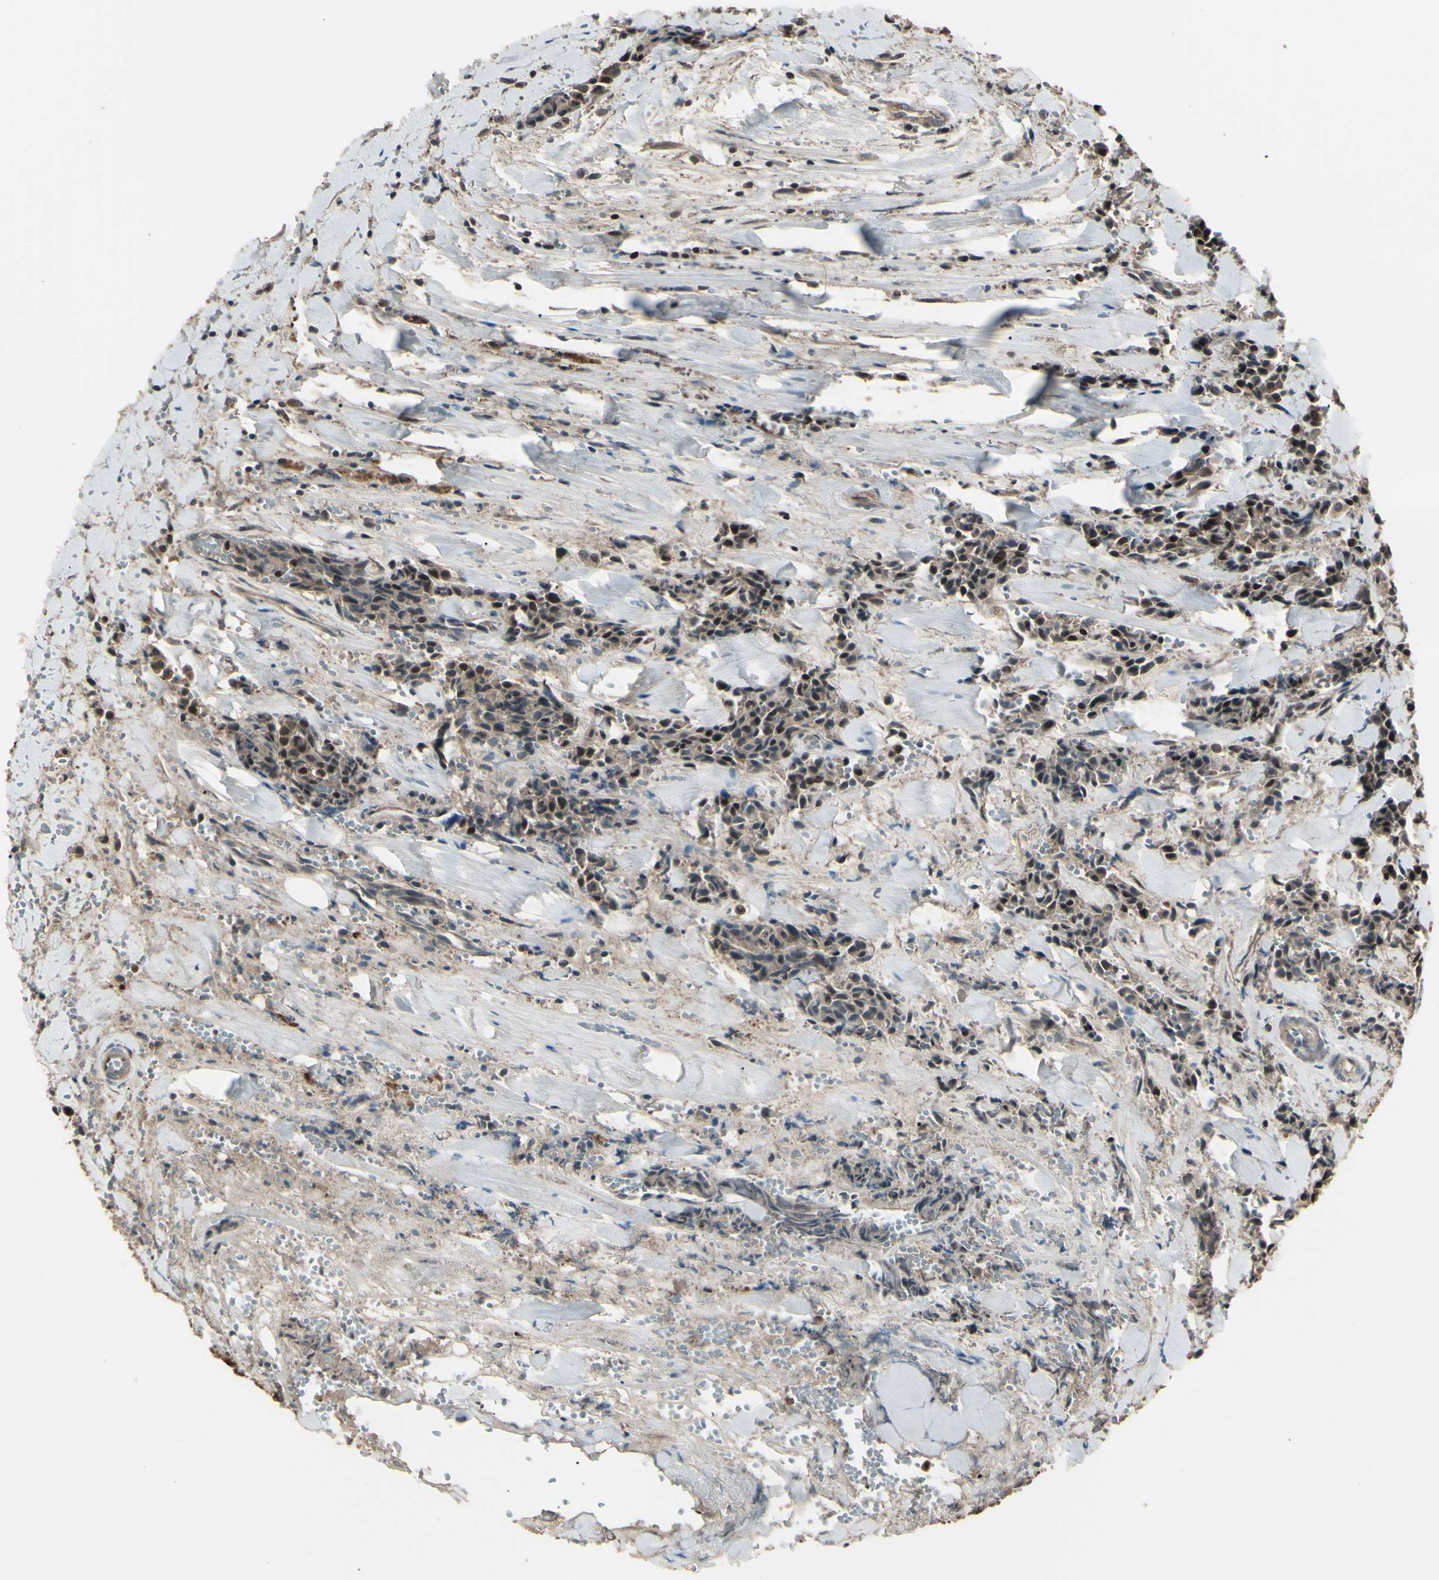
{"staining": {"intensity": "weak", "quantity": ">75%", "location": "cytoplasmic/membranous,nuclear"}, "tissue": "head and neck cancer", "cell_type": "Tumor cells", "image_type": "cancer", "snomed": [{"axis": "morphology", "description": "Adenocarcinoma, NOS"}, {"axis": "topography", "description": "Salivary gland"}, {"axis": "topography", "description": "Head-Neck"}], "caption": "Weak cytoplasmic/membranous and nuclear protein expression is identified in approximately >75% of tumor cells in head and neck adenocarcinoma. The staining is performed using DAB (3,3'-diaminobenzidine) brown chromogen to label protein expression. The nuclei are counter-stained blue using hematoxylin.", "gene": "GNAS", "patient": {"sex": "female", "age": 59}}